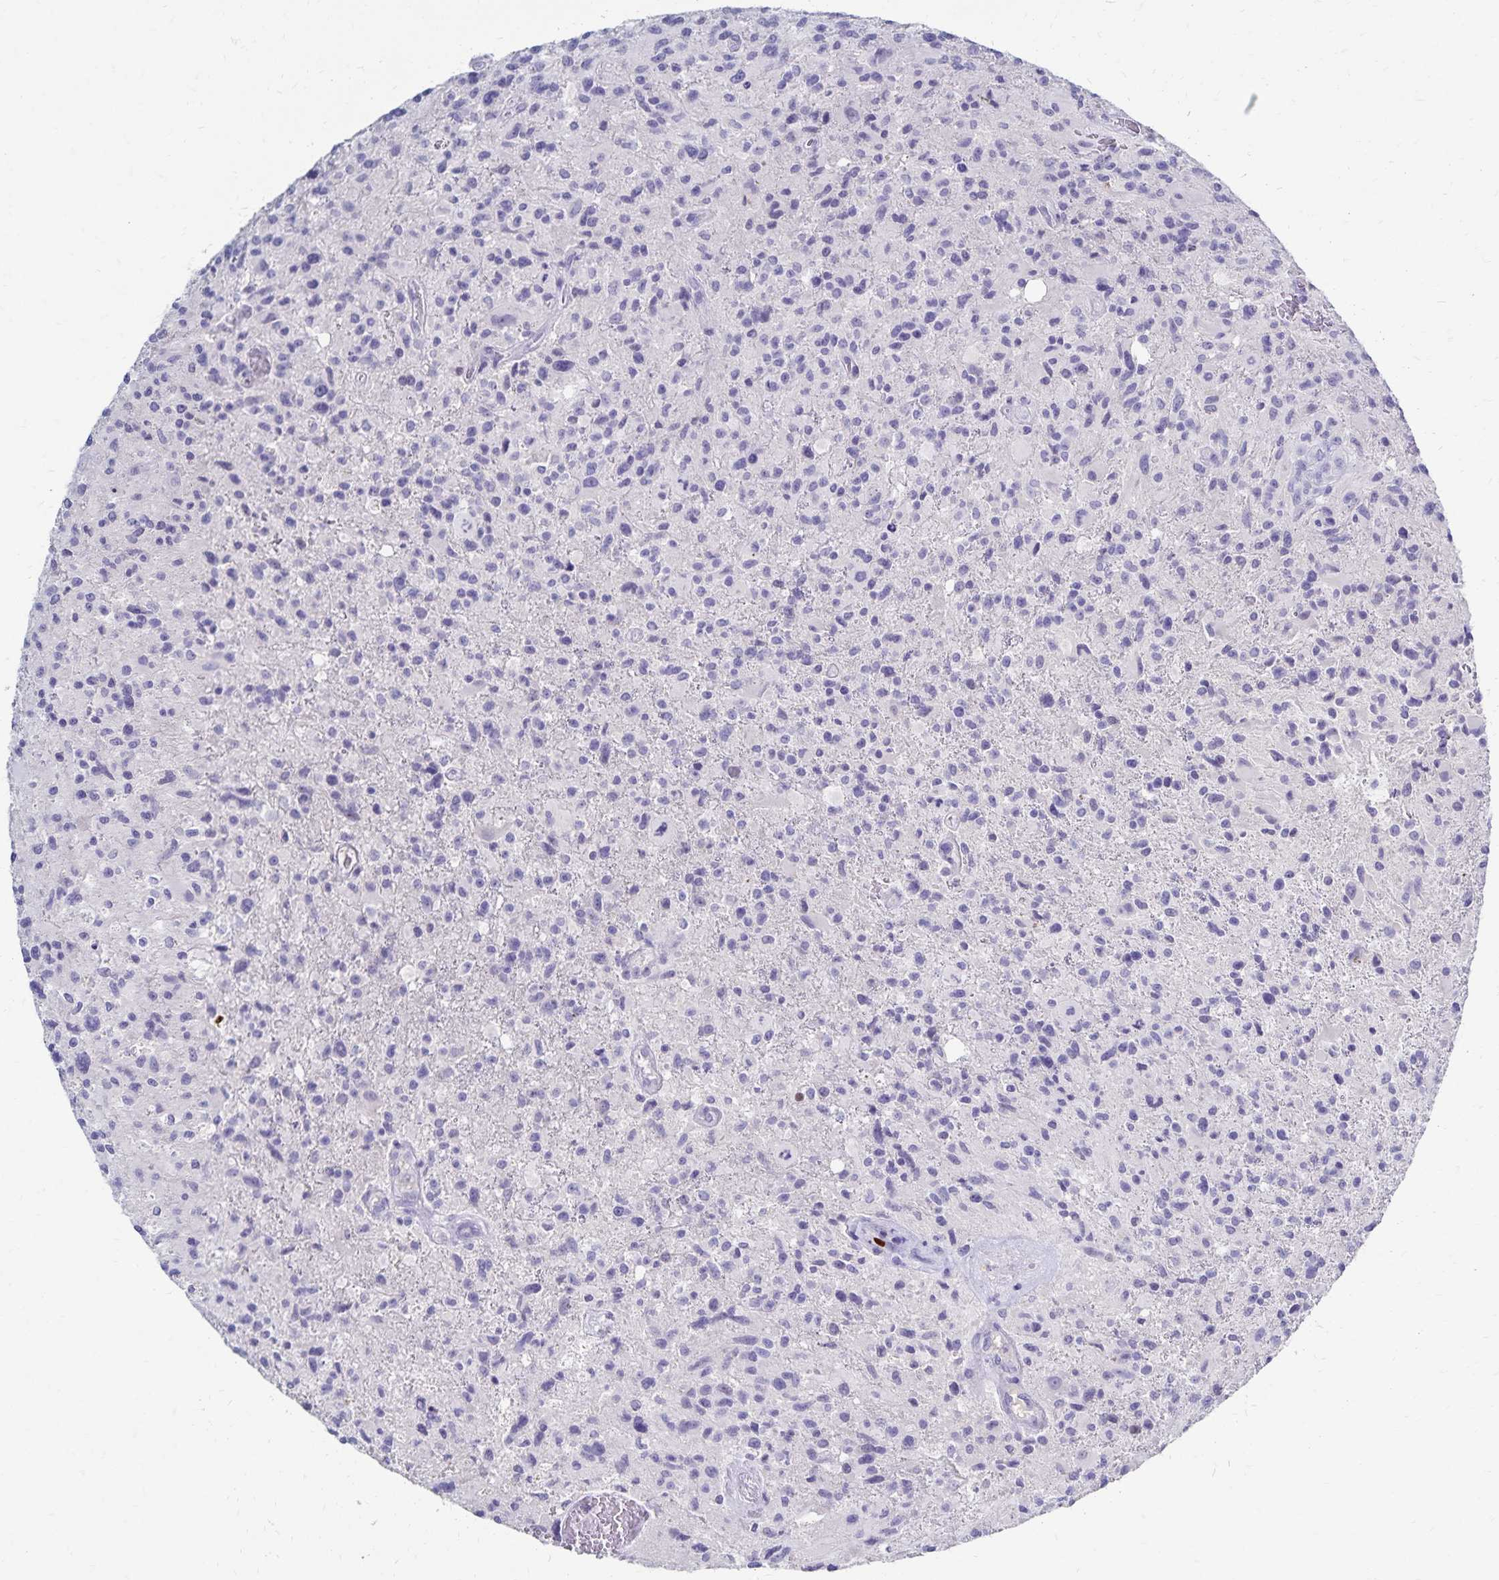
{"staining": {"intensity": "negative", "quantity": "none", "location": "none"}, "tissue": "glioma", "cell_type": "Tumor cells", "image_type": "cancer", "snomed": [{"axis": "morphology", "description": "Glioma, malignant, High grade"}, {"axis": "topography", "description": "Brain"}], "caption": "Immunohistochemistry histopathology image of high-grade glioma (malignant) stained for a protein (brown), which exhibits no staining in tumor cells.", "gene": "PAX5", "patient": {"sex": "male", "age": 63}}